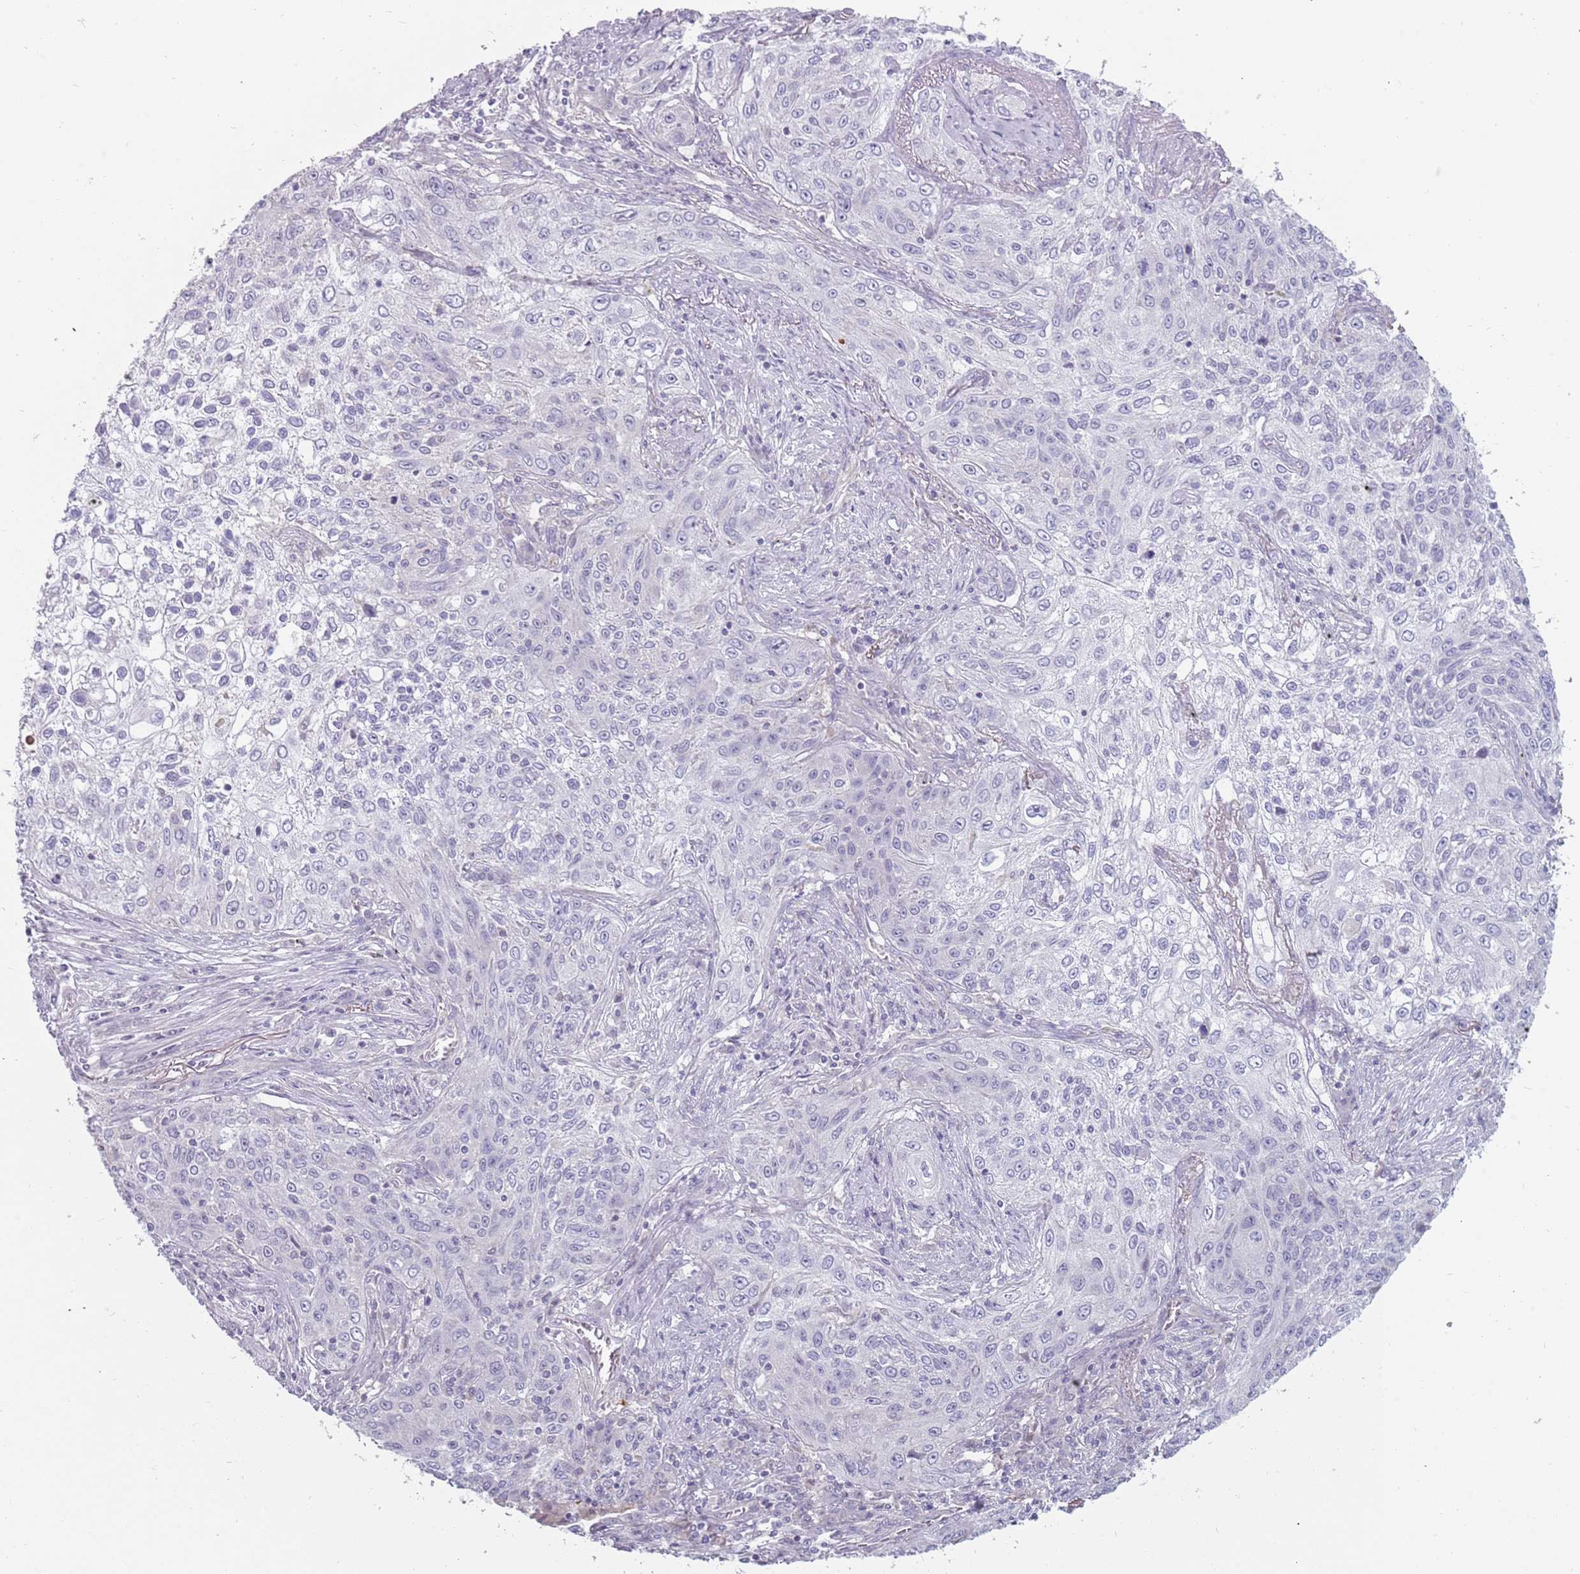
{"staining": {"intensity": "negative", "quantity": "none", "location": "none"}, "tissue": "lung cancer", "cell_type": "Tumor cells", "image_type": "cancer", "snomed": [{"axis": "morphology", "description": "Squamous cell carcinoma, NOS"}, {"axis": "topography", "description": "Lung"}], "caption": "Immunohistochemistry (IHC) micrograph of neoplastic tissue: lung cancer stained with DAB exhibits no significant protein staining in tumor cells.", "gene": "DDX4", "patient": {"sex": "female", "age": 69}}